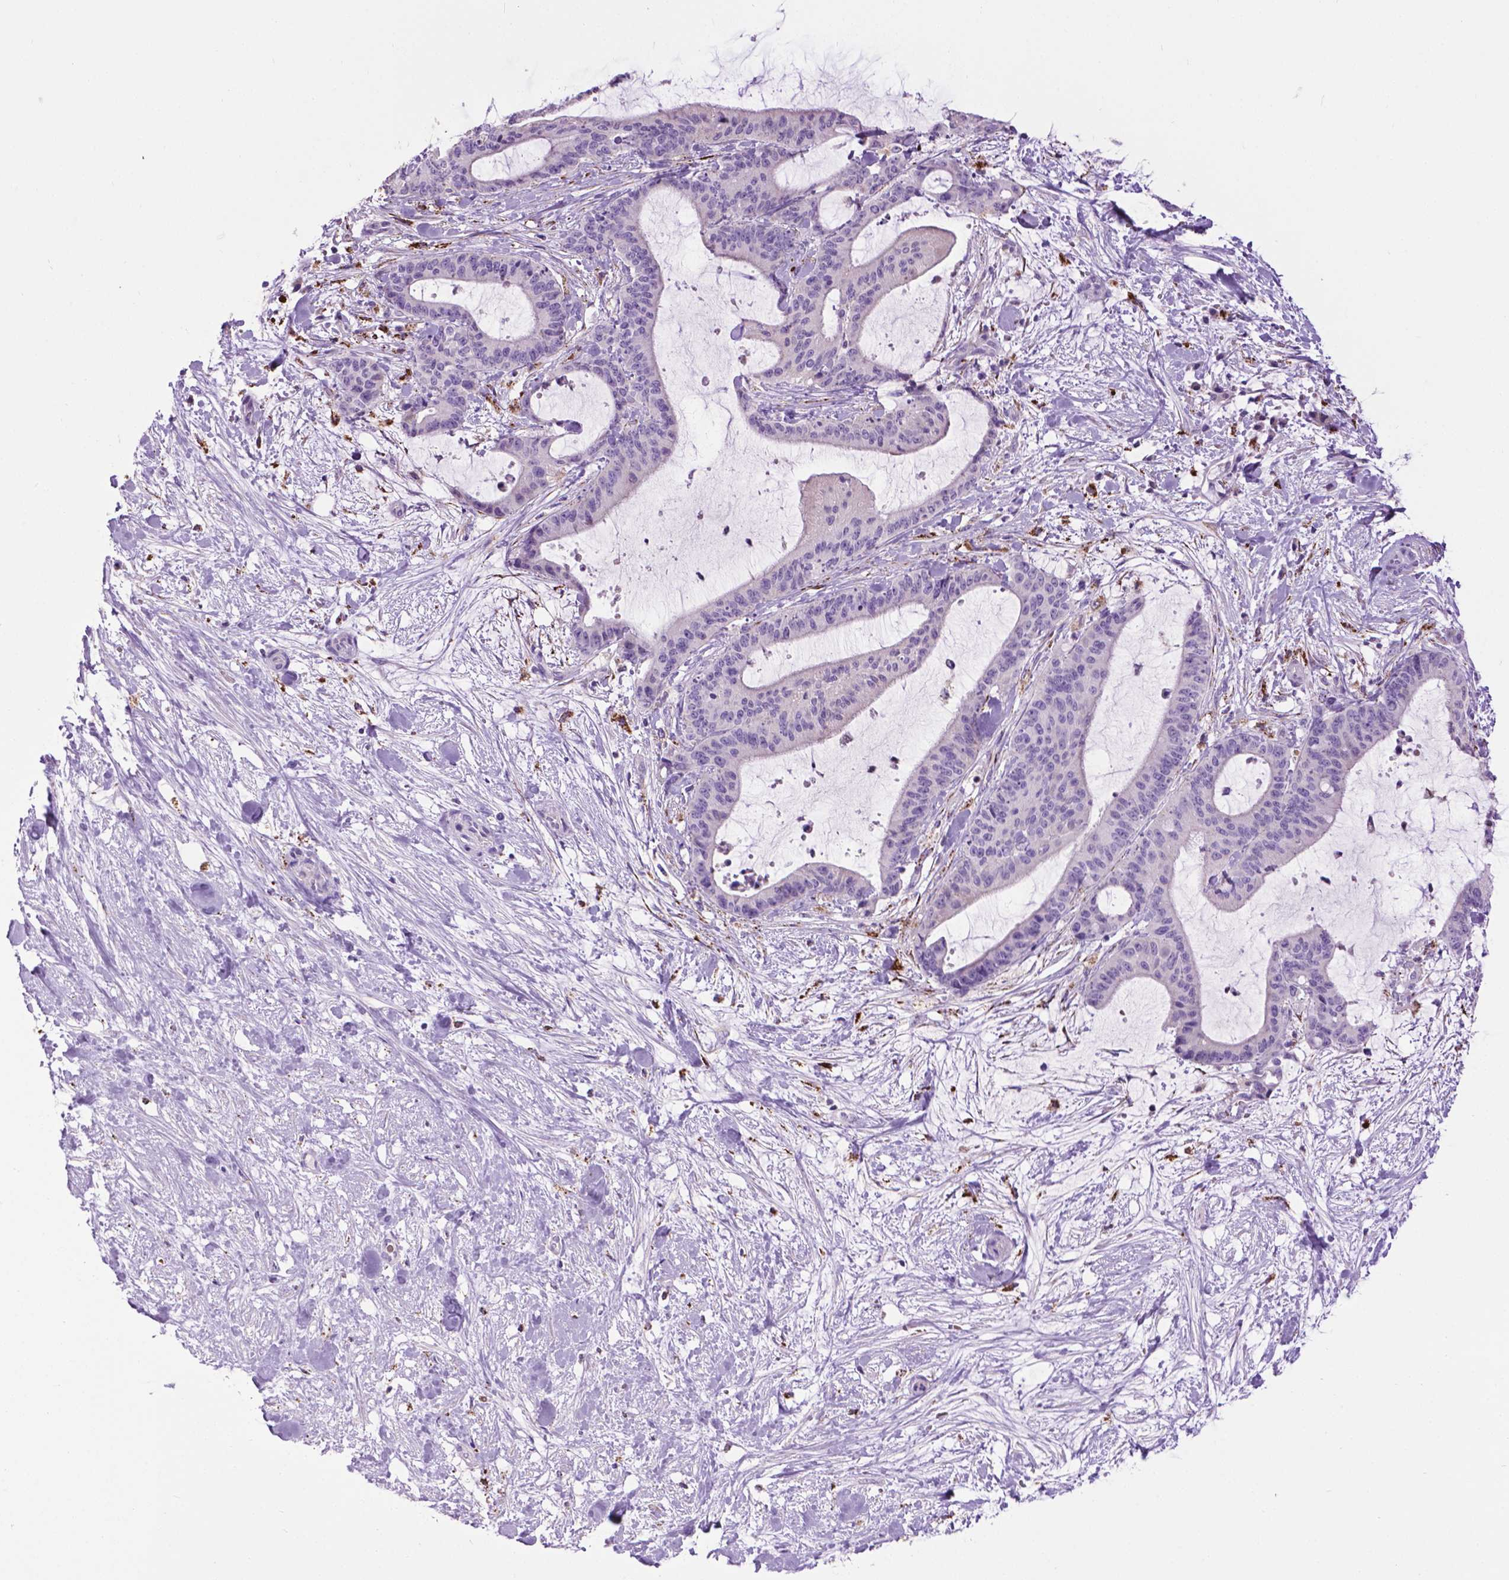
{"staining": {"intensity": "negative", "quantity": "none", "location": "none"}, "tissue": "liver cancer", "cell_type": "Tumor cells", "image_type": "cancer", "snomed": [{"axis": "morphology", "description": "Cholangiocarcinoma"}, {"axis": "topography", "description": "Liver"}], "caption": "Protein analysis of cholangiocarcinoma (liver) displays no significant staining in tumor cells. The staining is performed using DAB (3,3'-diaminobenzidine) brown chromogen with nuclei counter-stained in using hematoxylin.", "gene": "TMEM132E", "patient": {"sex": "female", "age": 73}}